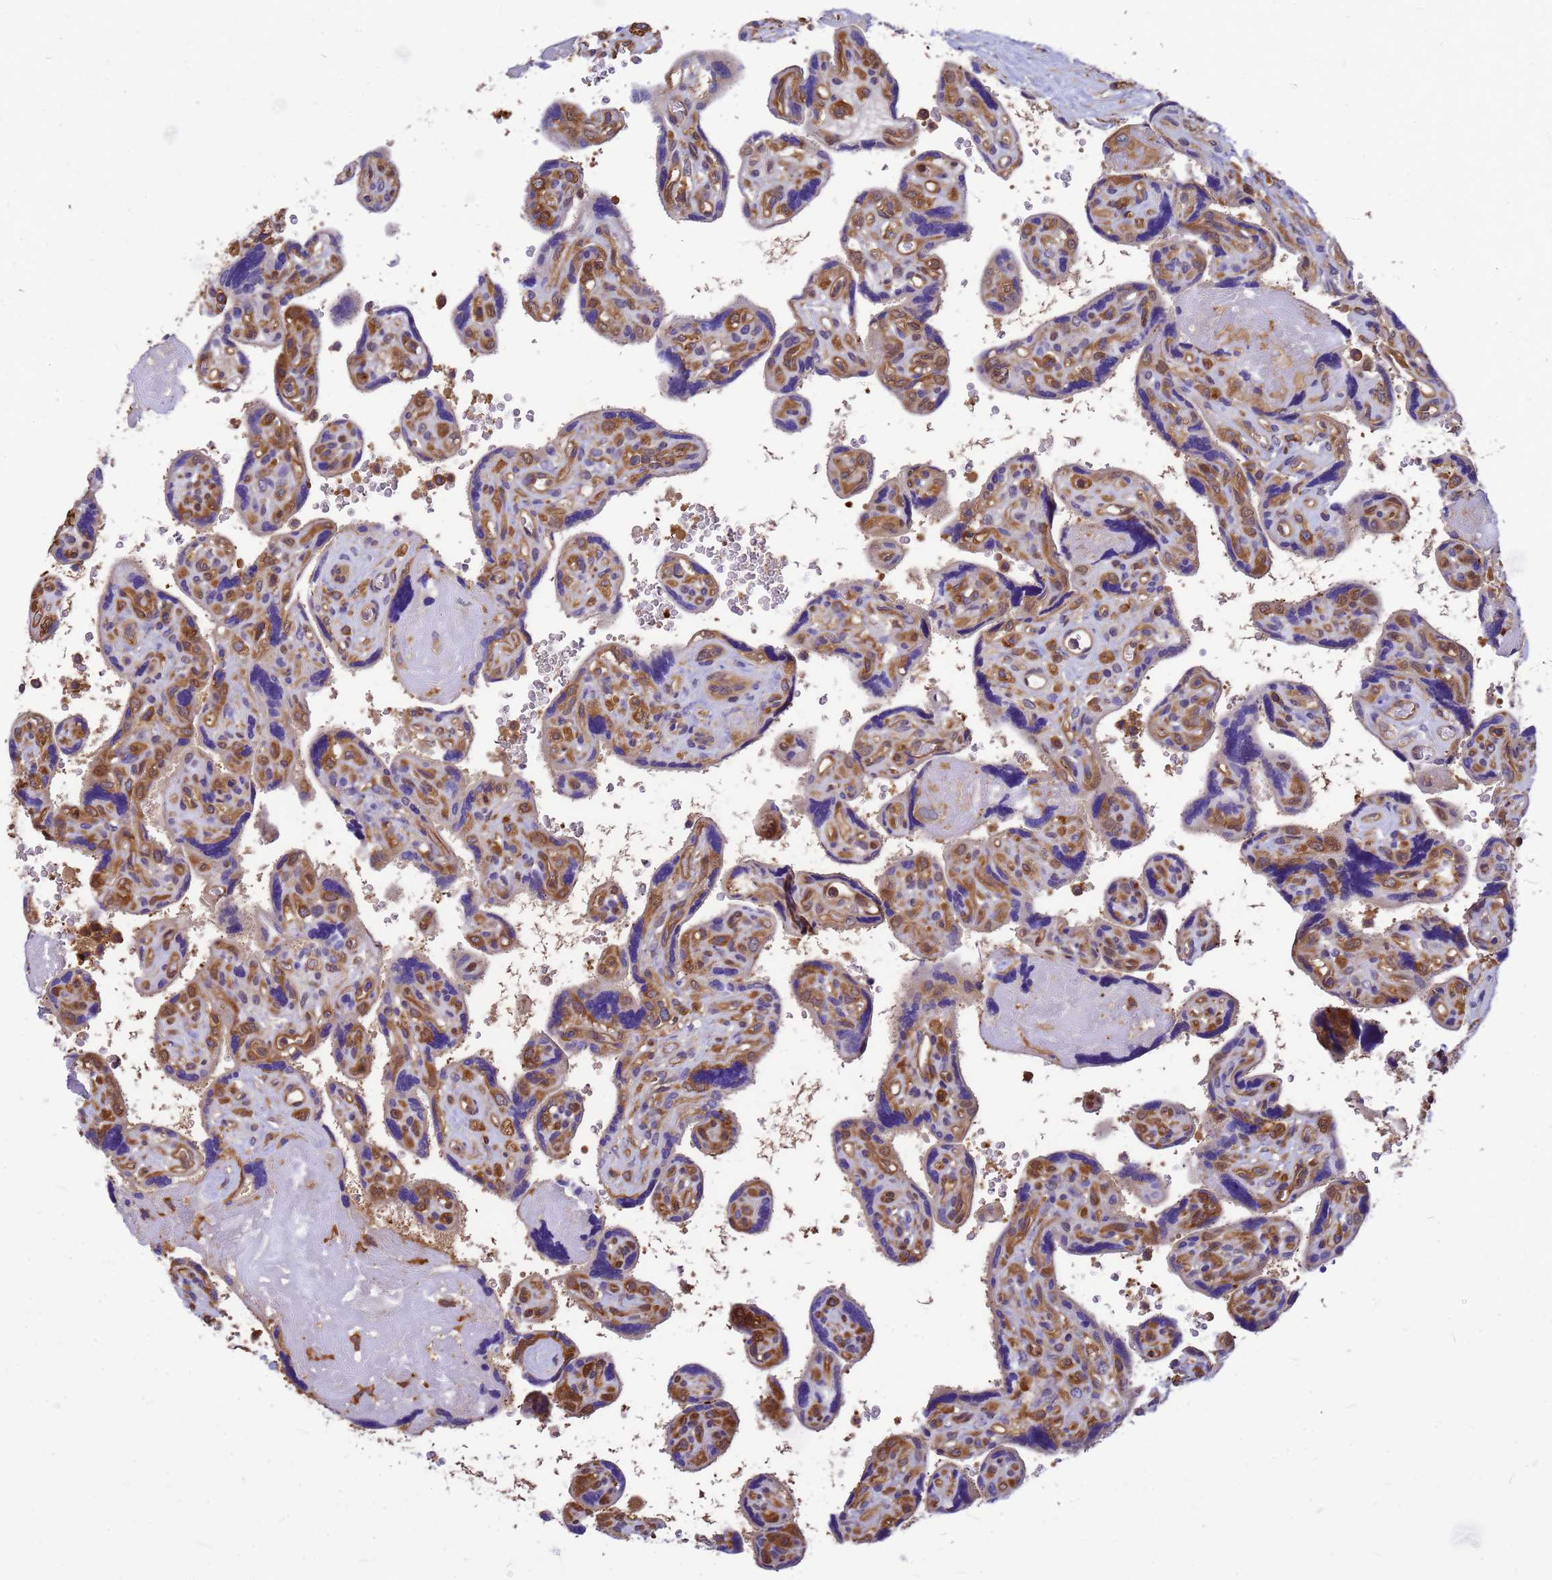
{"staining": {"intensity": "moderate", "quantity": "<25%", "location": "cytoplasmic/membranous"}, "tissue": "placenta", "cell_type": "Trophoblastic cells", "image_type": "normal", "snomed": [{"axis": "morphology", "description": "Normal tissue, NOS"}, {"axis": "topography", "description": "Placenta"}], "caption": "This image shows normal placenta stained with immunohistochemistry to label a protein in brown. The cytoplasmic/membranous of trophoblastic cells show moderate positivity for the protein. Nuclei are counter-stained blue.", "gene": "GID4", "patient": {"sex": "female", "age": 39}}